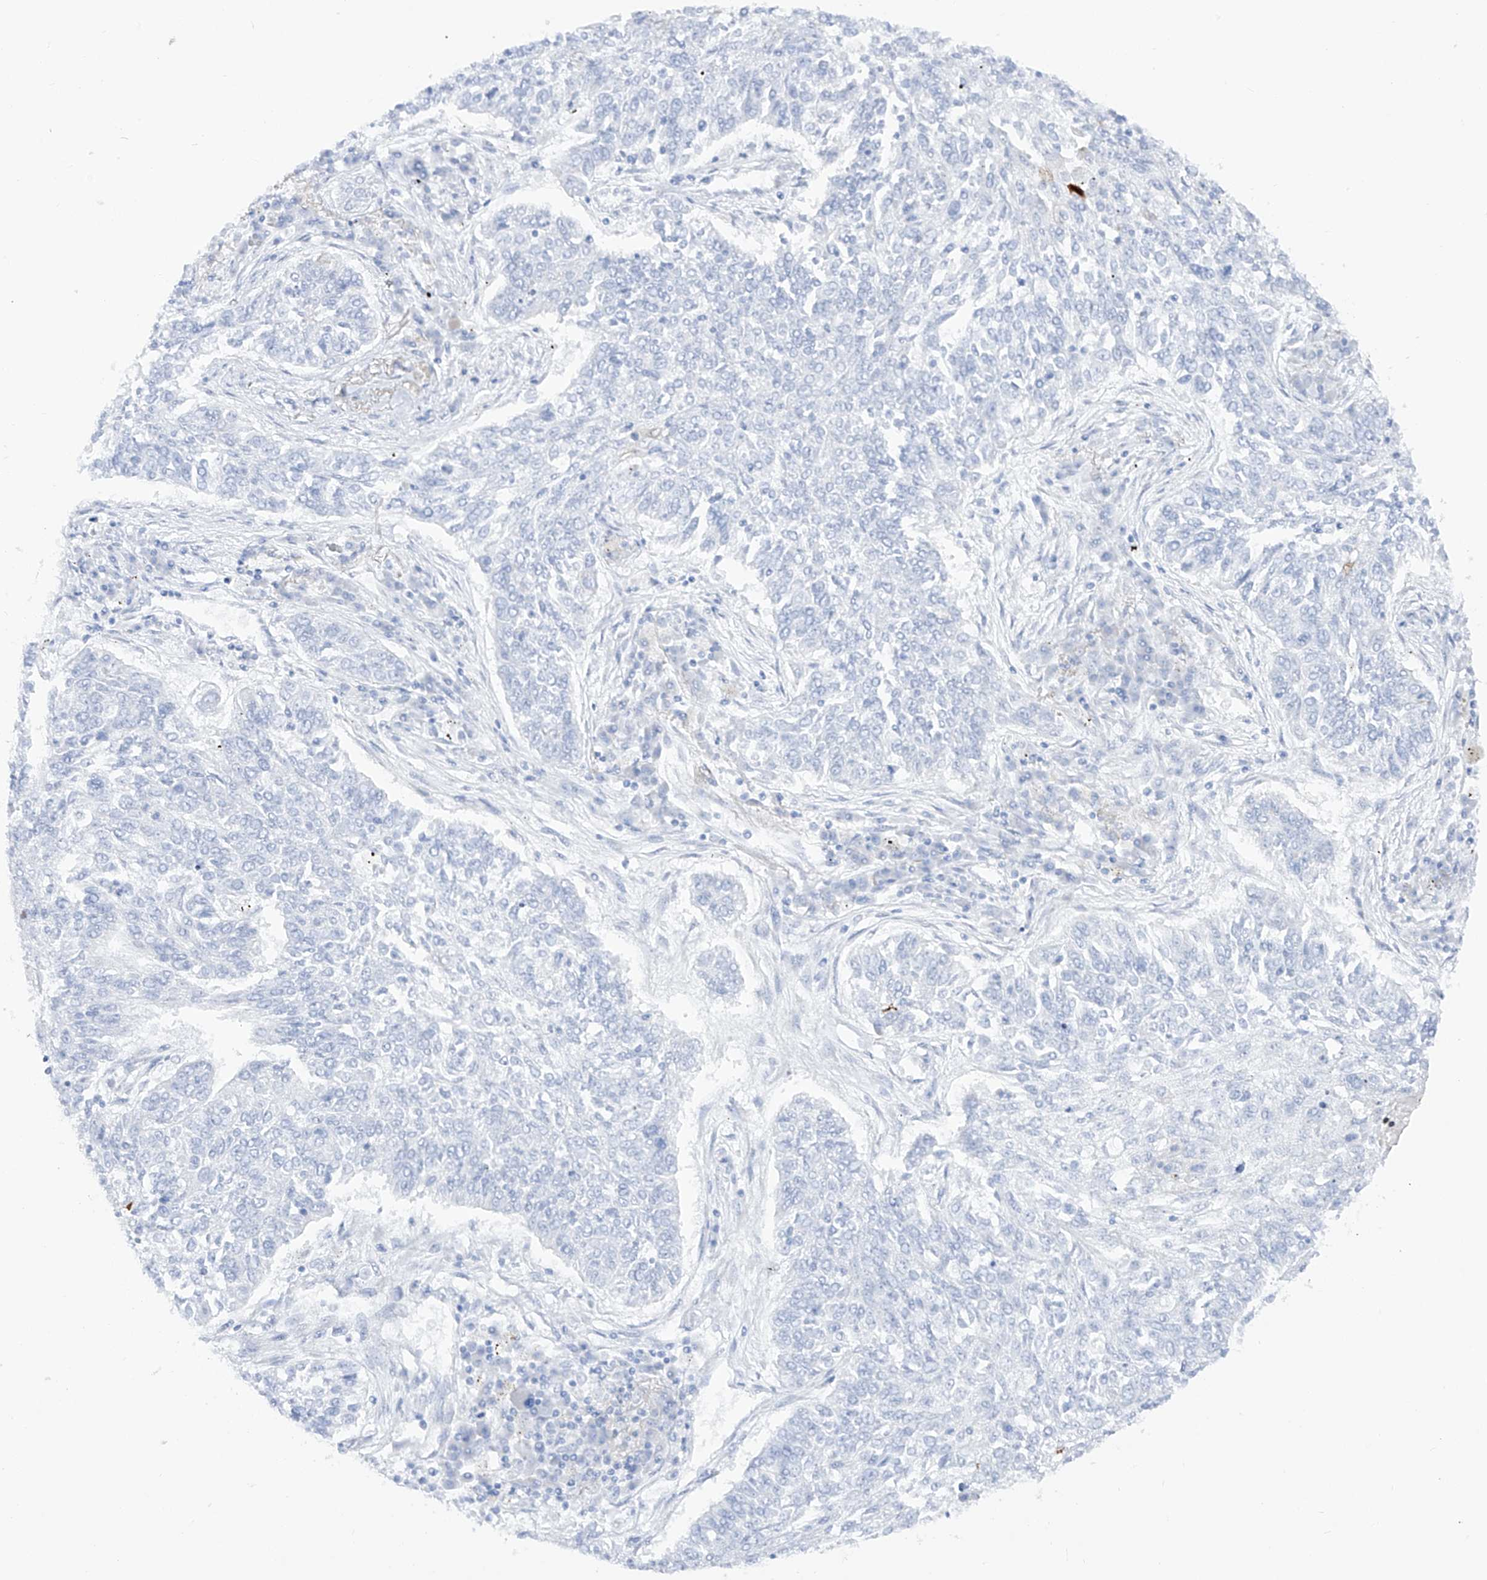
{"staining": {"intensity": "negative", "quantity": "none", "location": "none"}, "tissue": "lung cancer", "cell_type": "Tumor cells", "image_type": "cancer", "snomed": [{"axis": "morphology", "description": "Normal tissue, NOS"}, {"axis": "morphology", "description": "Squamous cell carcinoma, NOS"}, {"axis": "topography", "description": "Cartilage tissue"}, {"axis": "topography", "description": "Bronchus"}, {"axis": "topography", "description": "Lung"}], "caption": "There is no significant positivity in tumor cells of lung cancer (squamous cell carcinoma). Nuclei are stained in blue.", "gene": "DMKN", "patient": {"sex": "female", "age": 49}}